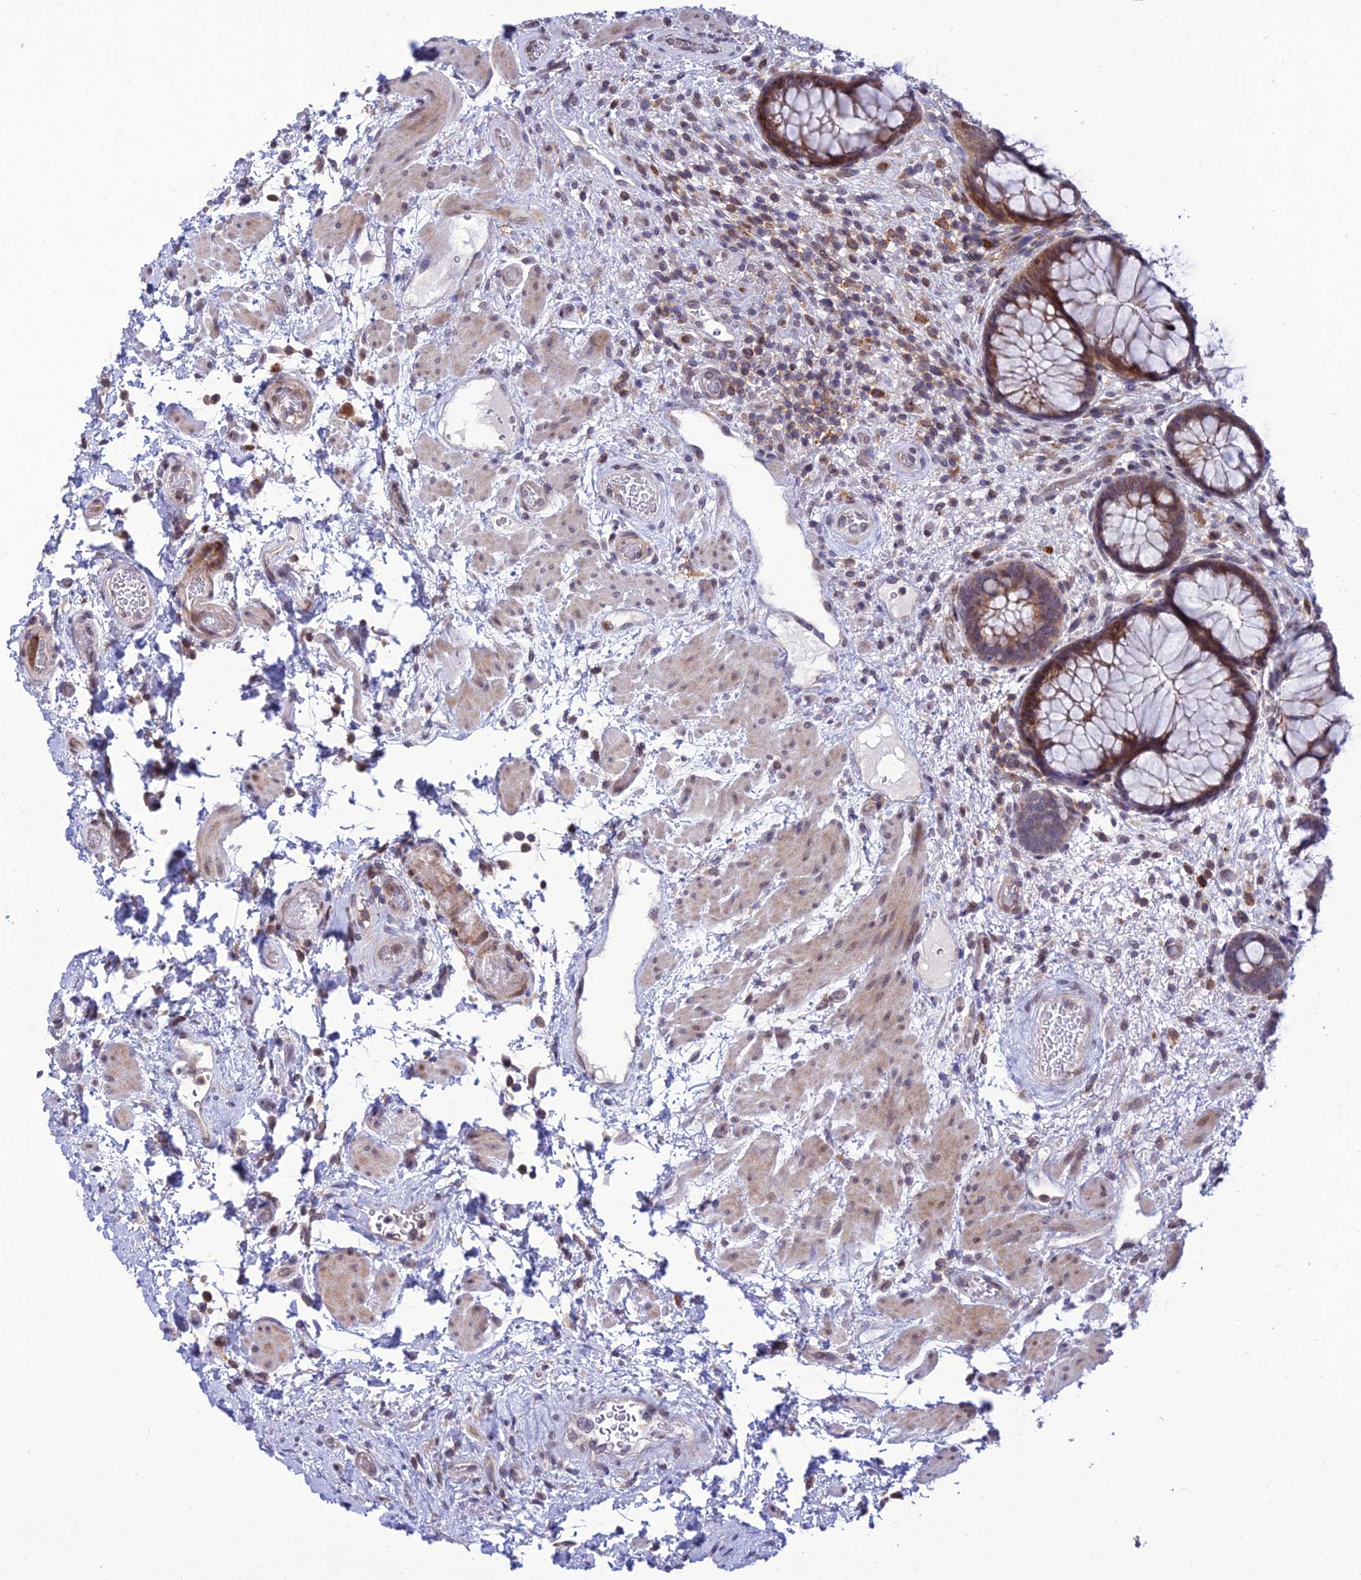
{"staining": {"intensity": "moderate", "quantity": ">75%", "location": "cytoplasmic/membranous,nuclear"}, "tissue": "rectum", "cell_type": "Glandular cells", "image_type": "normal", "snomed": [{"axis": "morphology", "description": "Normal tissue, NOS"}, {"axis": "topography", "description": "Rectum"}], "caption": "This photomicrograph shows immunohistochemistry staining of benign rectum, with medium moderate cytoplasmic/membranous,nuclear staining in about >75% of glandular cells.", "gene": "FAM76A", "patient": {"sex": "male", "age": 51}}